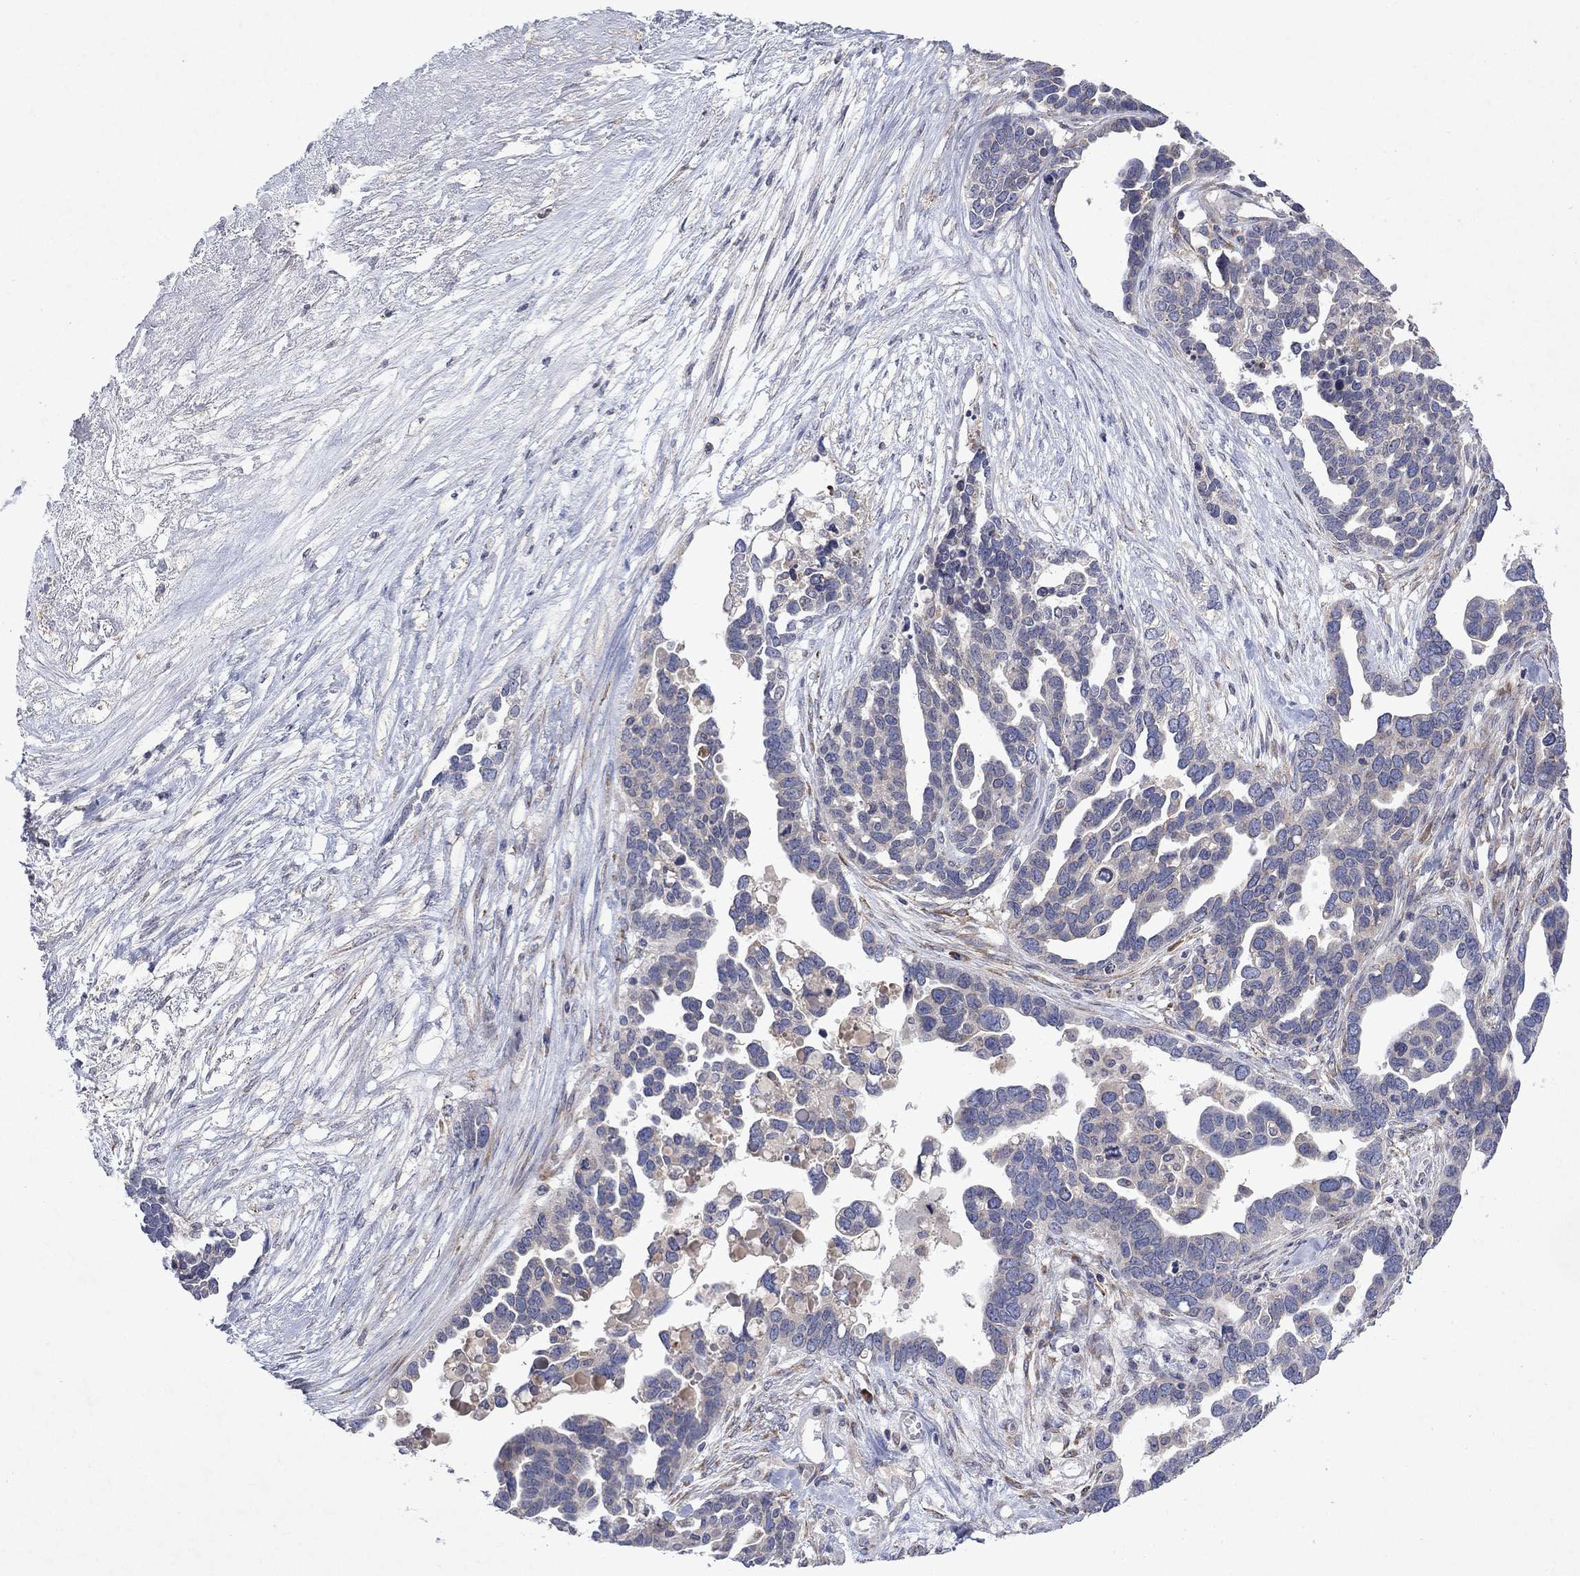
{"staining": {"intensity": "negative", "quantity": "none", "location": "none"}, "tissue": "ovarian cancer", "cell_type": "Tumor cells", "image_type": "cancer", "snomed": [{"axis": "morphology", "description": "Cystadenocarcinoma, serous, NOS"}, {"axis": "topography", "description": "Ovary"}], "caption": "Immunohistochemical staining of human ovarian cancer demonstrates no significant positivity in tumor cells.", "gene": "TMEM97", "patient": {"sex": "female", "age": 54}}